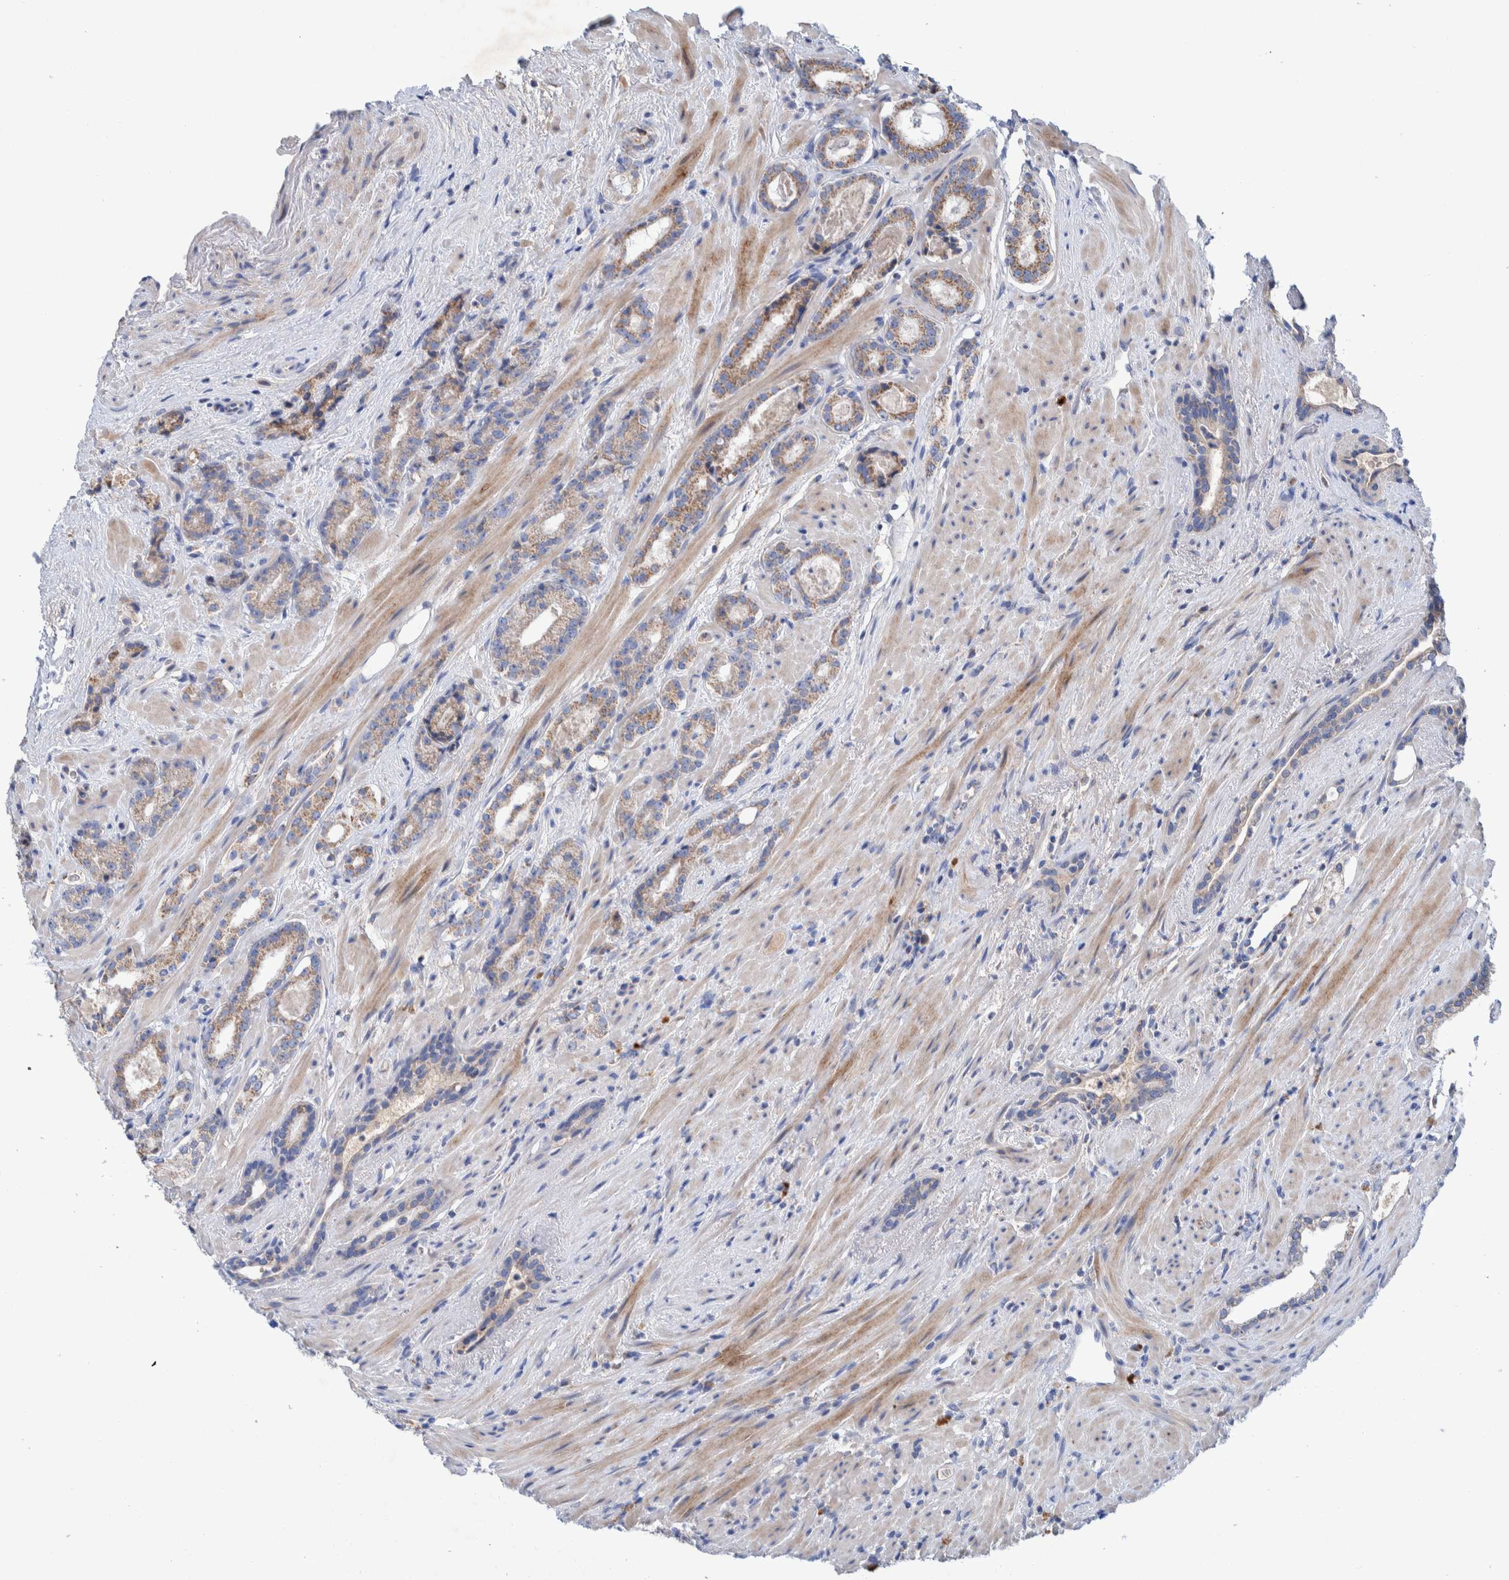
{"staining": {"intensity": "moderate", "quantity": ">75%", "location": "cytoplasmic/membranous"}, "tissue": "prostate cancer", "cell_type": "Tumor cells", "image_type": "cancer", "snomed": [{"axis": "morphology", "description": "Adenocarcinoma, High grade"}, {"axis": "topography", "description": "Prostate"}], "caption": "Immunohistochemical staining of human prostate cancer (high-grade adenocarcinoma) displays medium levels of moderate cytoplasmic/membranous expression in approximately >75% of tumor cells. The protein of interest is shown in brown color, while the nuclei are stained blue.", "gene": "DECR1", "patient": {"sex": "male", "age": 71}}